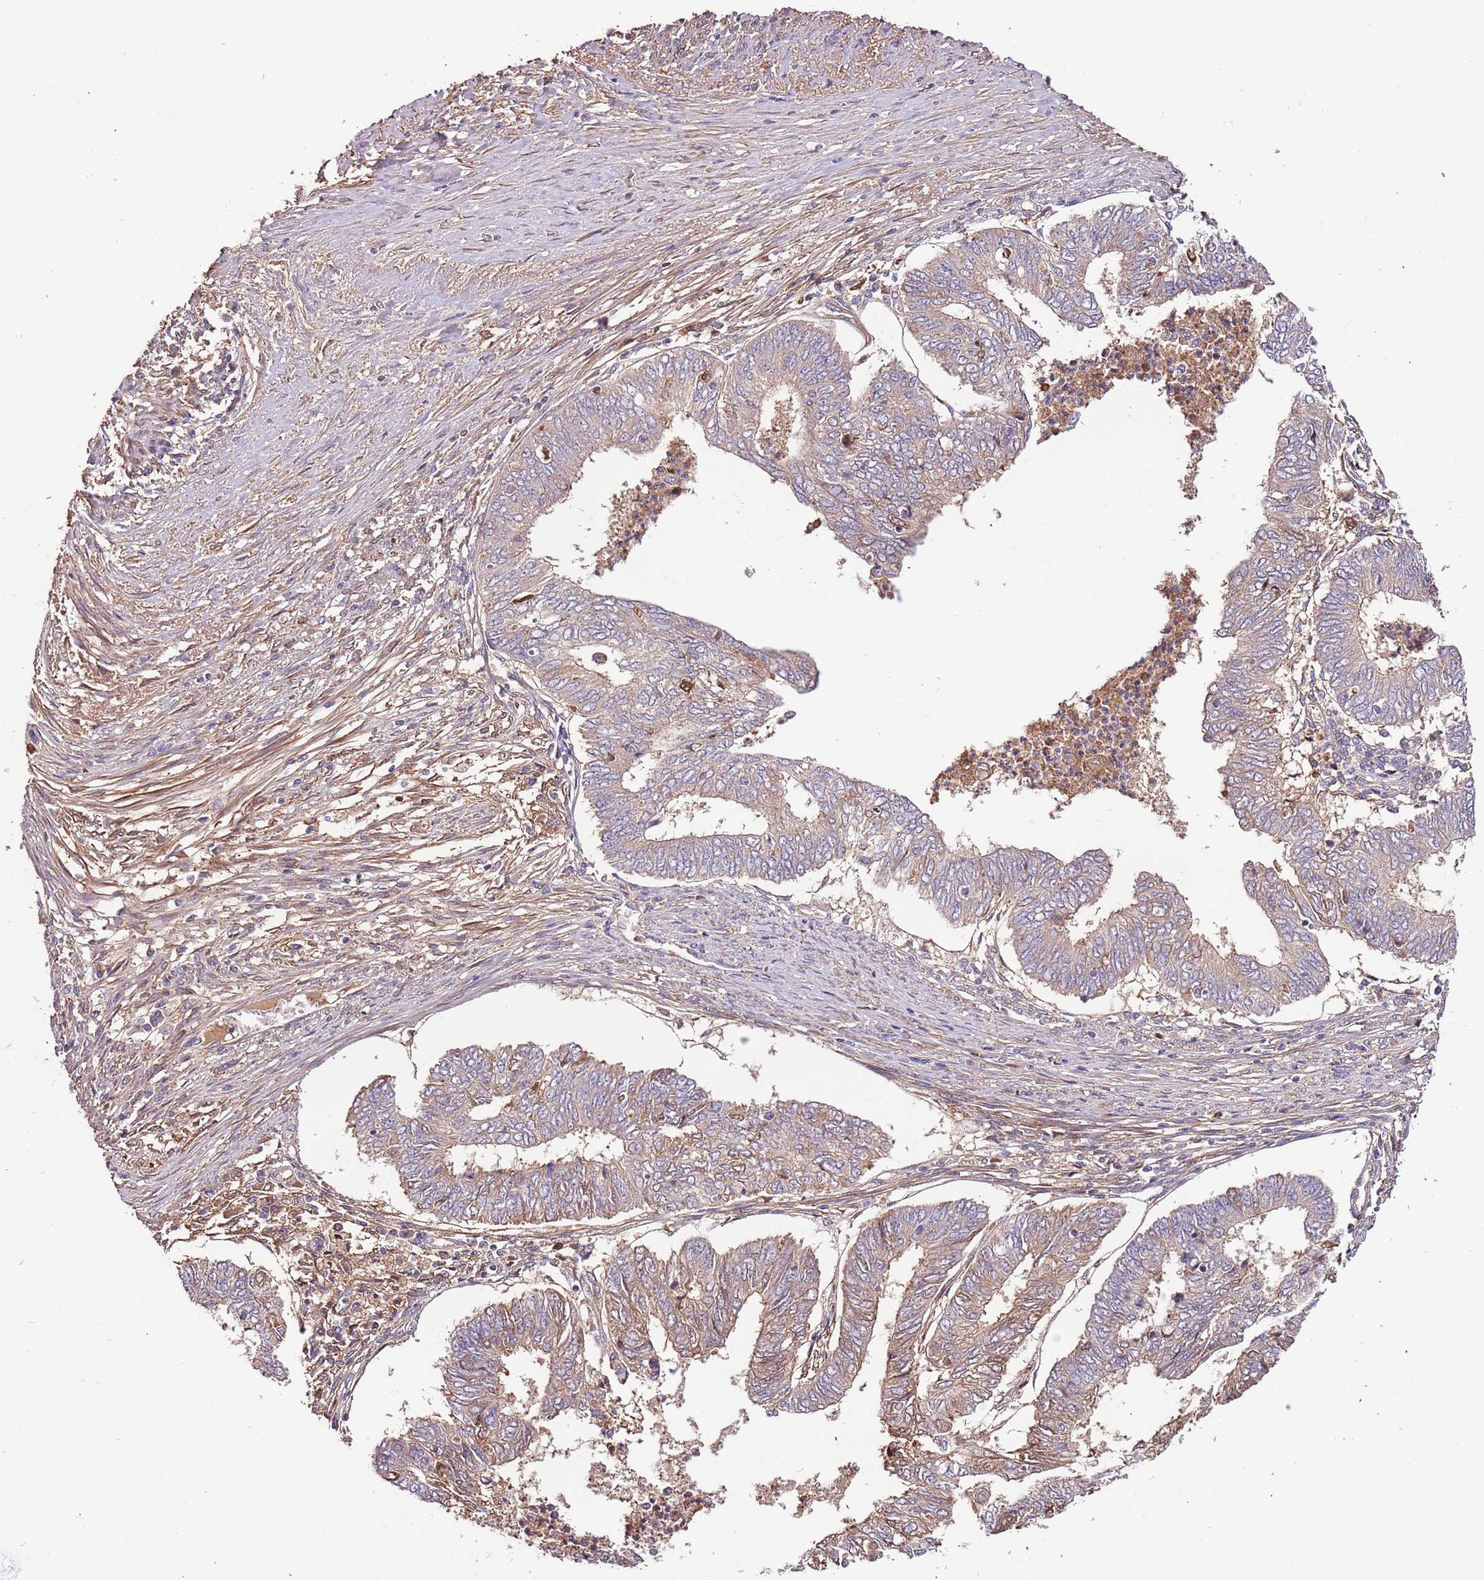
{"staining": {"intensity": "weak", "quantity": "<25%", "location": "cytoplasmic/membranous"}, "tissue": "endometrial cancer", "cell_type": "Tumor cells", "image_type": "cancer", "snomed": [{"axis": "morphology", "description": "Adenocarcinoma, NOS"}, {"axis": "topography", "description": "Endometrium"}], "caption": "This micrograph is of endometrial adenocarcinoma stained with immunohistochemistry (IHC) to label a protein in brown with the nuclei are counter-stained blue. There is no positivity in tumor cells.", "gene": "DENR", "patient": {"sex": "female", "age": 68}}